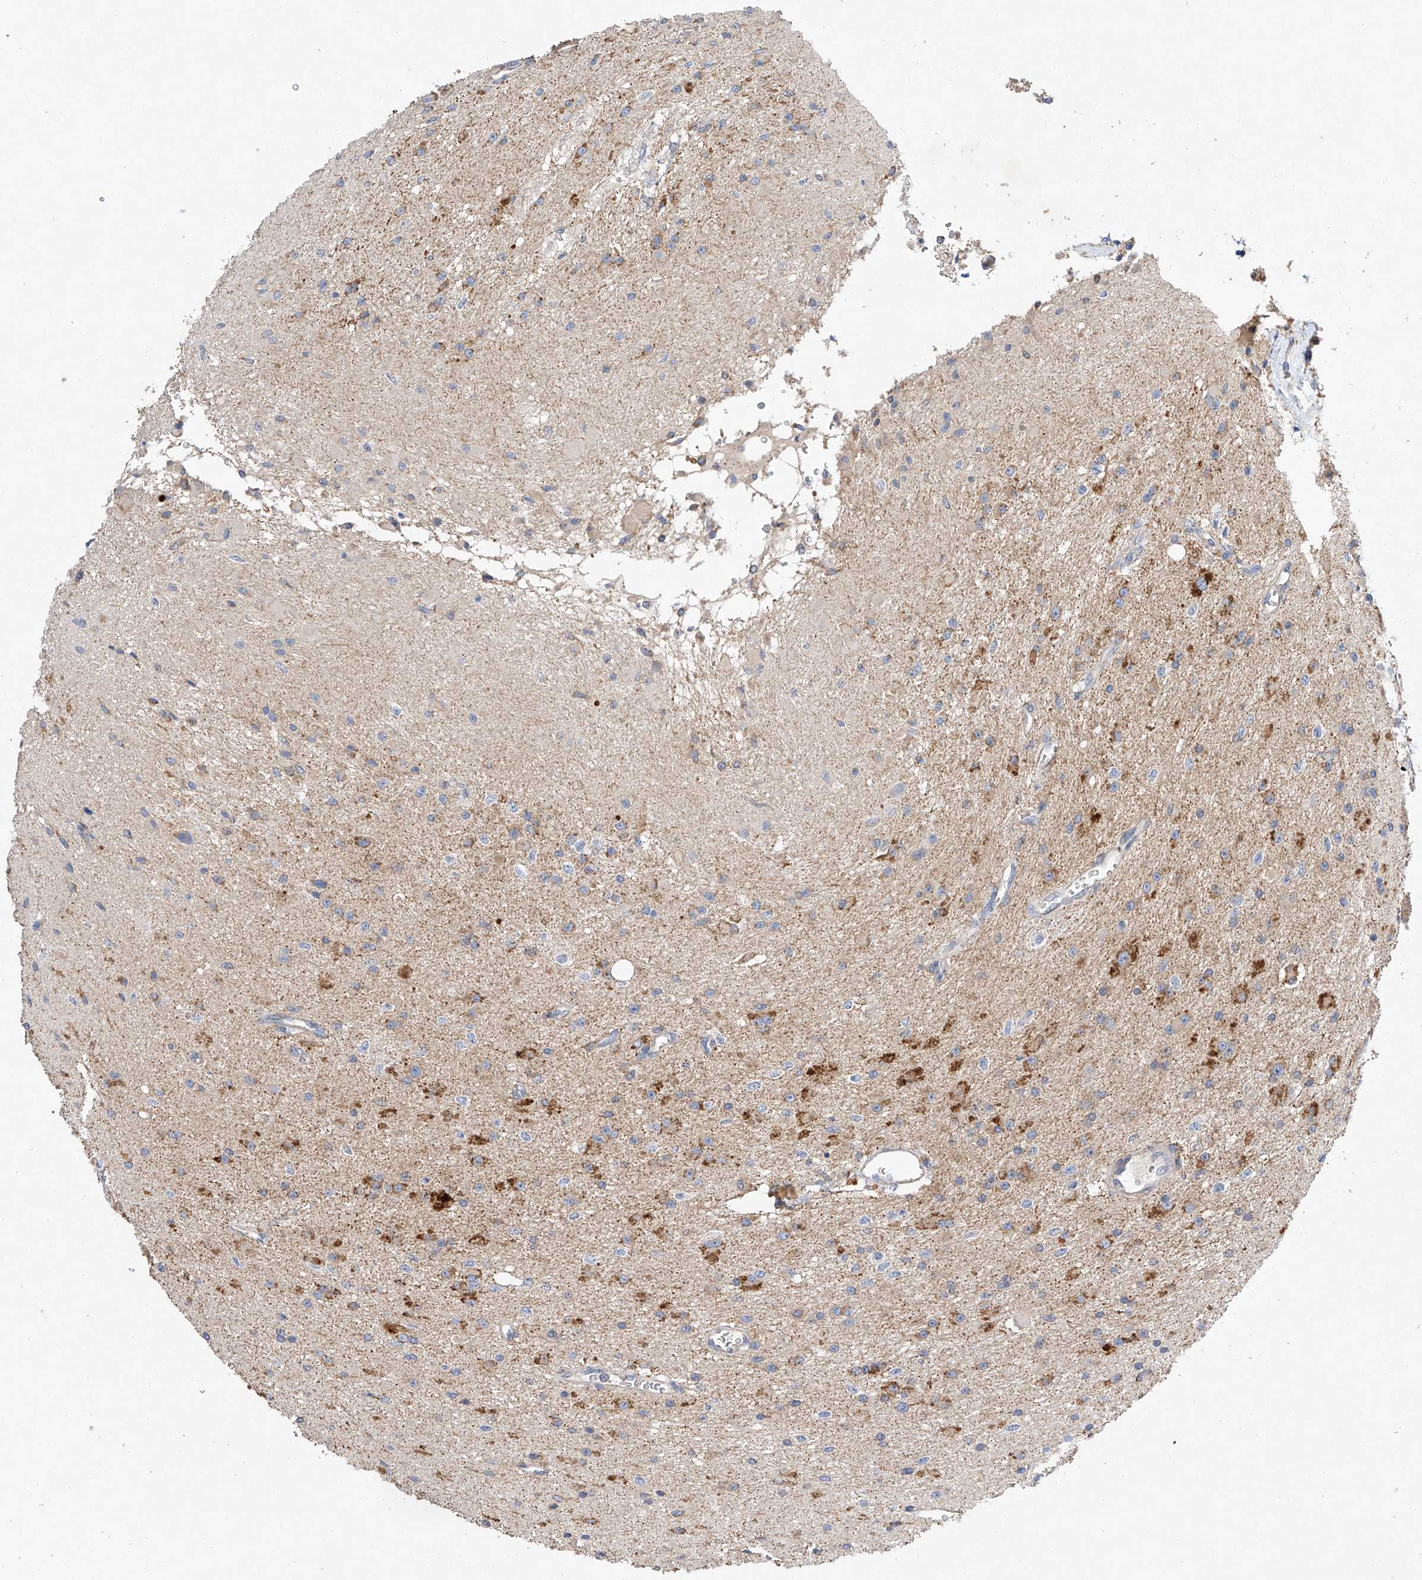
{"staining": {"intensity": "strong", "quantity": "<25%", "location": "cytoplasmic/membranous"}, "tissue": "glioma", "cell_type": "Tumor cells", "image_type": "cancer", "snomed": [{"axis": "morphology", "description": "Glioma, malignant, High grade"}, {"axis": "topography", "description": "Brain"}], "caption": "An immunohistochemistry photomicrograph of neoplastic tissue is shown. Protein staining in brown labels strong cytoplasmic/membranous positivity in malignant glioma (high-grade) within tumor cells.", "gene": "AMD1", "patient": {"sex": "male", "age": 34}}